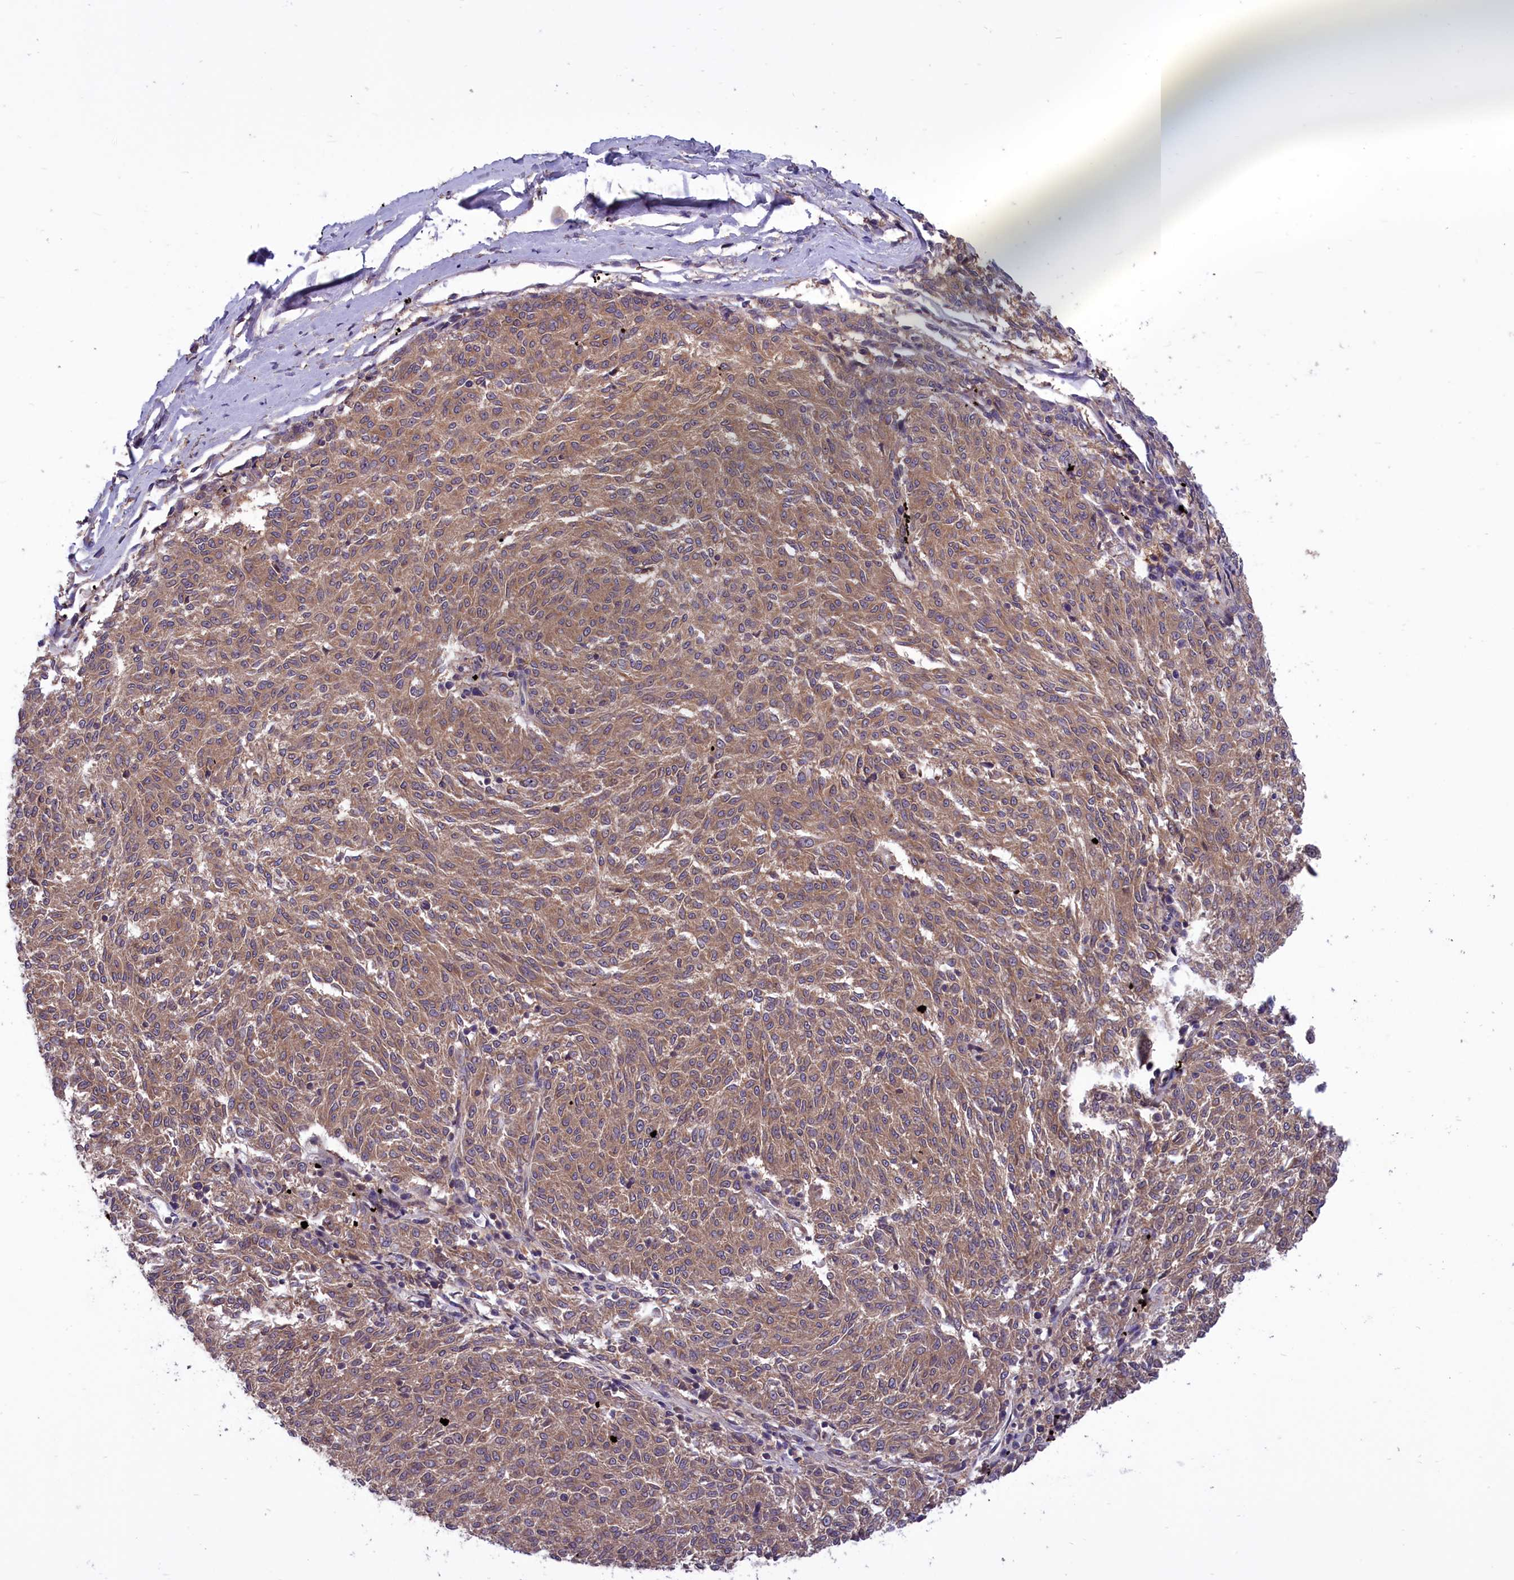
{"staining": {"intensity": "moderate", "quantity": ">75%", "location": "cytoplasmic/membranous"}, "tissue": "melanoma", "cell_type": "Tumor cells", "image_type": "cancer", "snomed": [{"axis": "morphology", "description": "Malignant melanoma, NOS"}, {"axis": "topography", "description": "Skin"}], "caption": "Melanoma tissue reveals moderate cytoplasmic/membranous expression in approximately >75% of tumor cells (DAB (3,3'-diaminobenzidine) IHC, brown staining for protein, blue staining for nuclei).", "gene": "AMDHD2", "patient": {"sex": "female", "age": 72}}